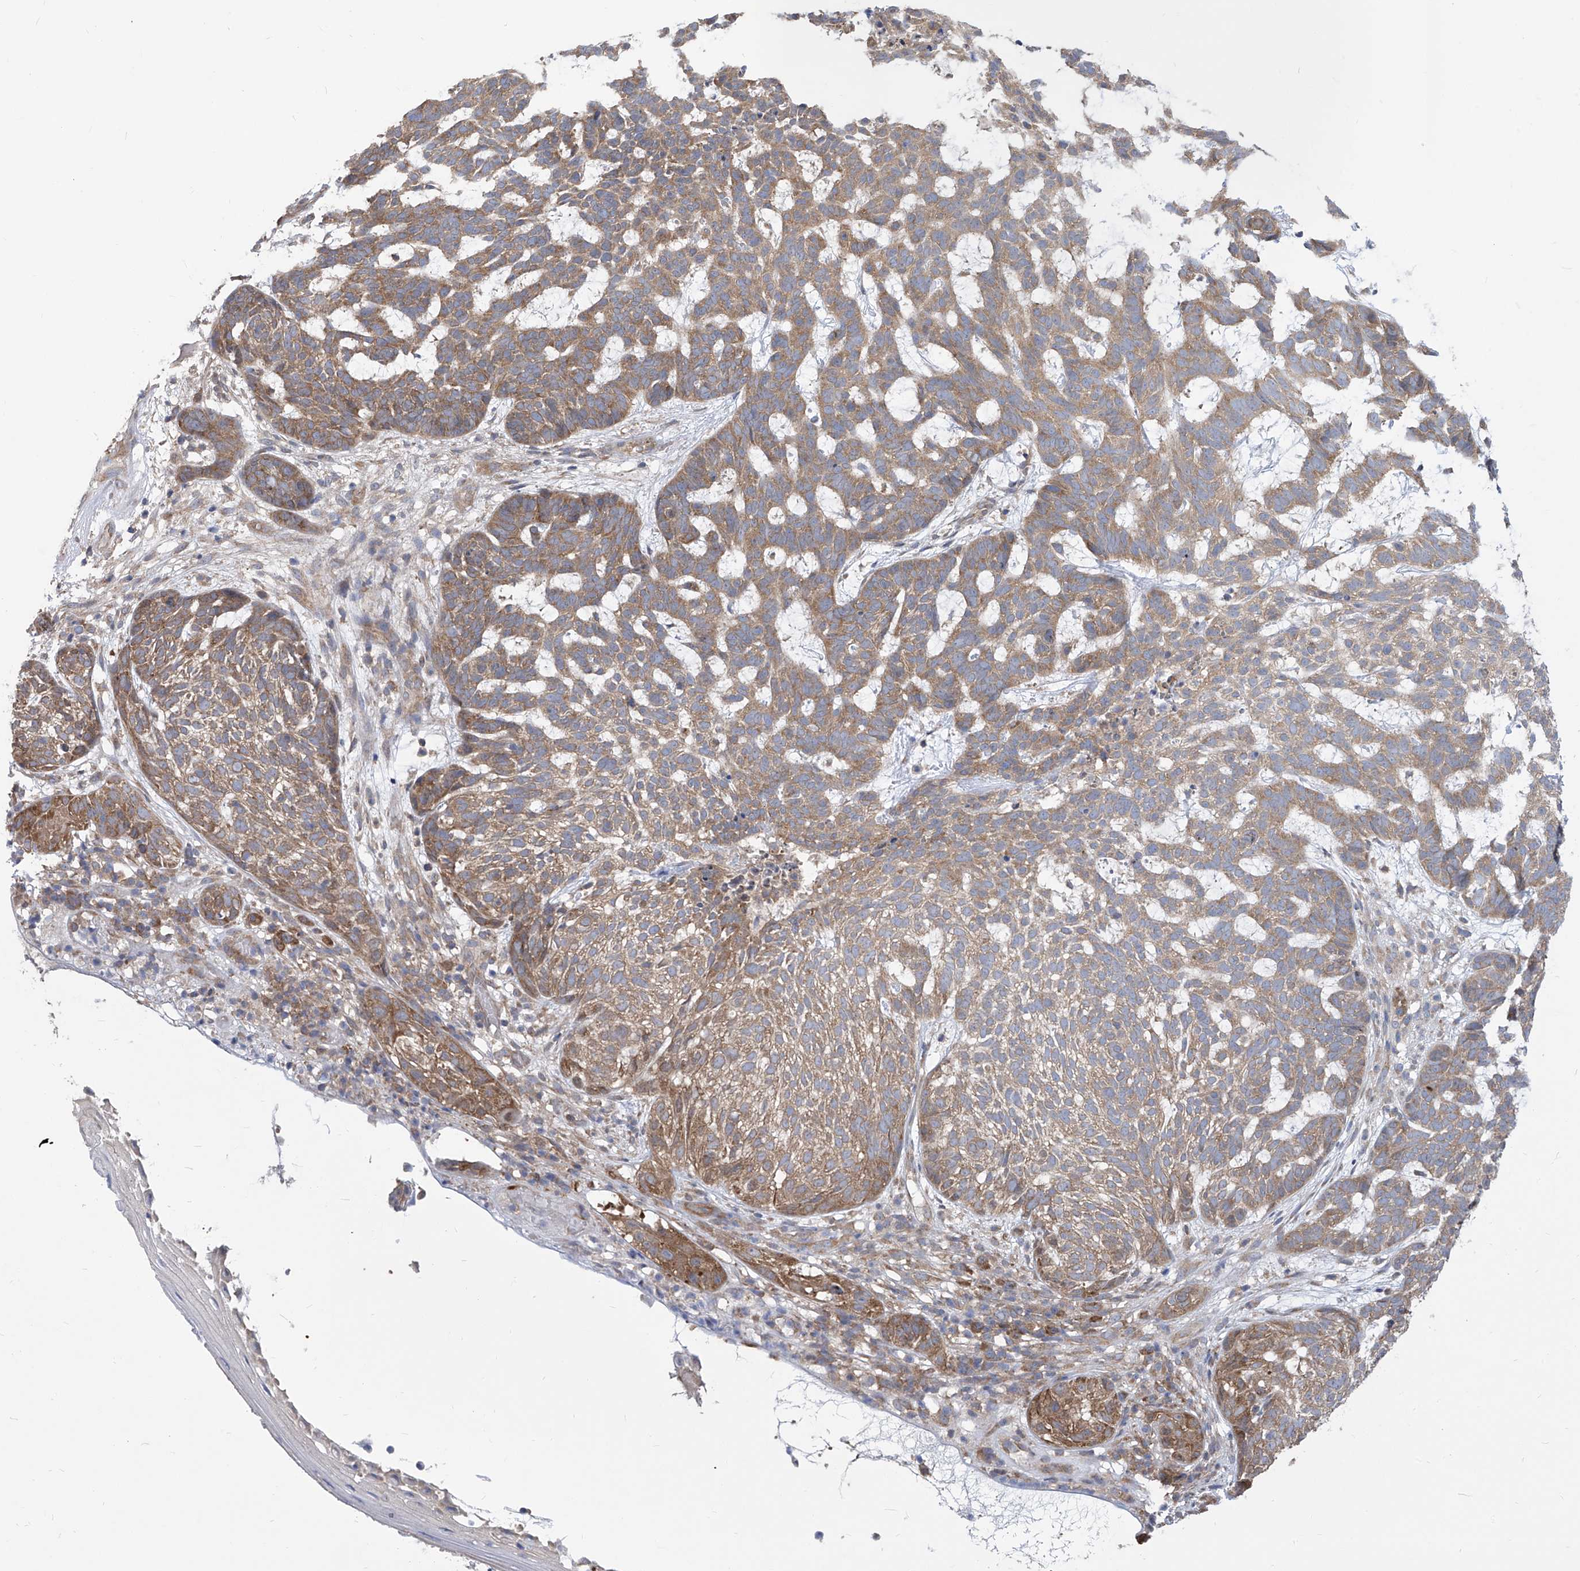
{"staining": {"intensity": "moderate", "quantity": ">75%", "location": "cytoplasmic/membranous"}, "tissue": "skin cancer", "cell_type": "Tumor cells", "image_type": "cancer", "snomed": [{"axis": "morphology", "description": "Basal cell carcinoma"}, {"axis": "topography", "description": "Skin"}], "caption": "Immunohistochemical staining of skin cancer (basal cell carcinoma) shows medium levels of moderate cytoplasmic/membranous positivity in approximately >75% of tumor cells.", "gene": "EIF3M", "patient": {"sex": "male", "age": 85}}